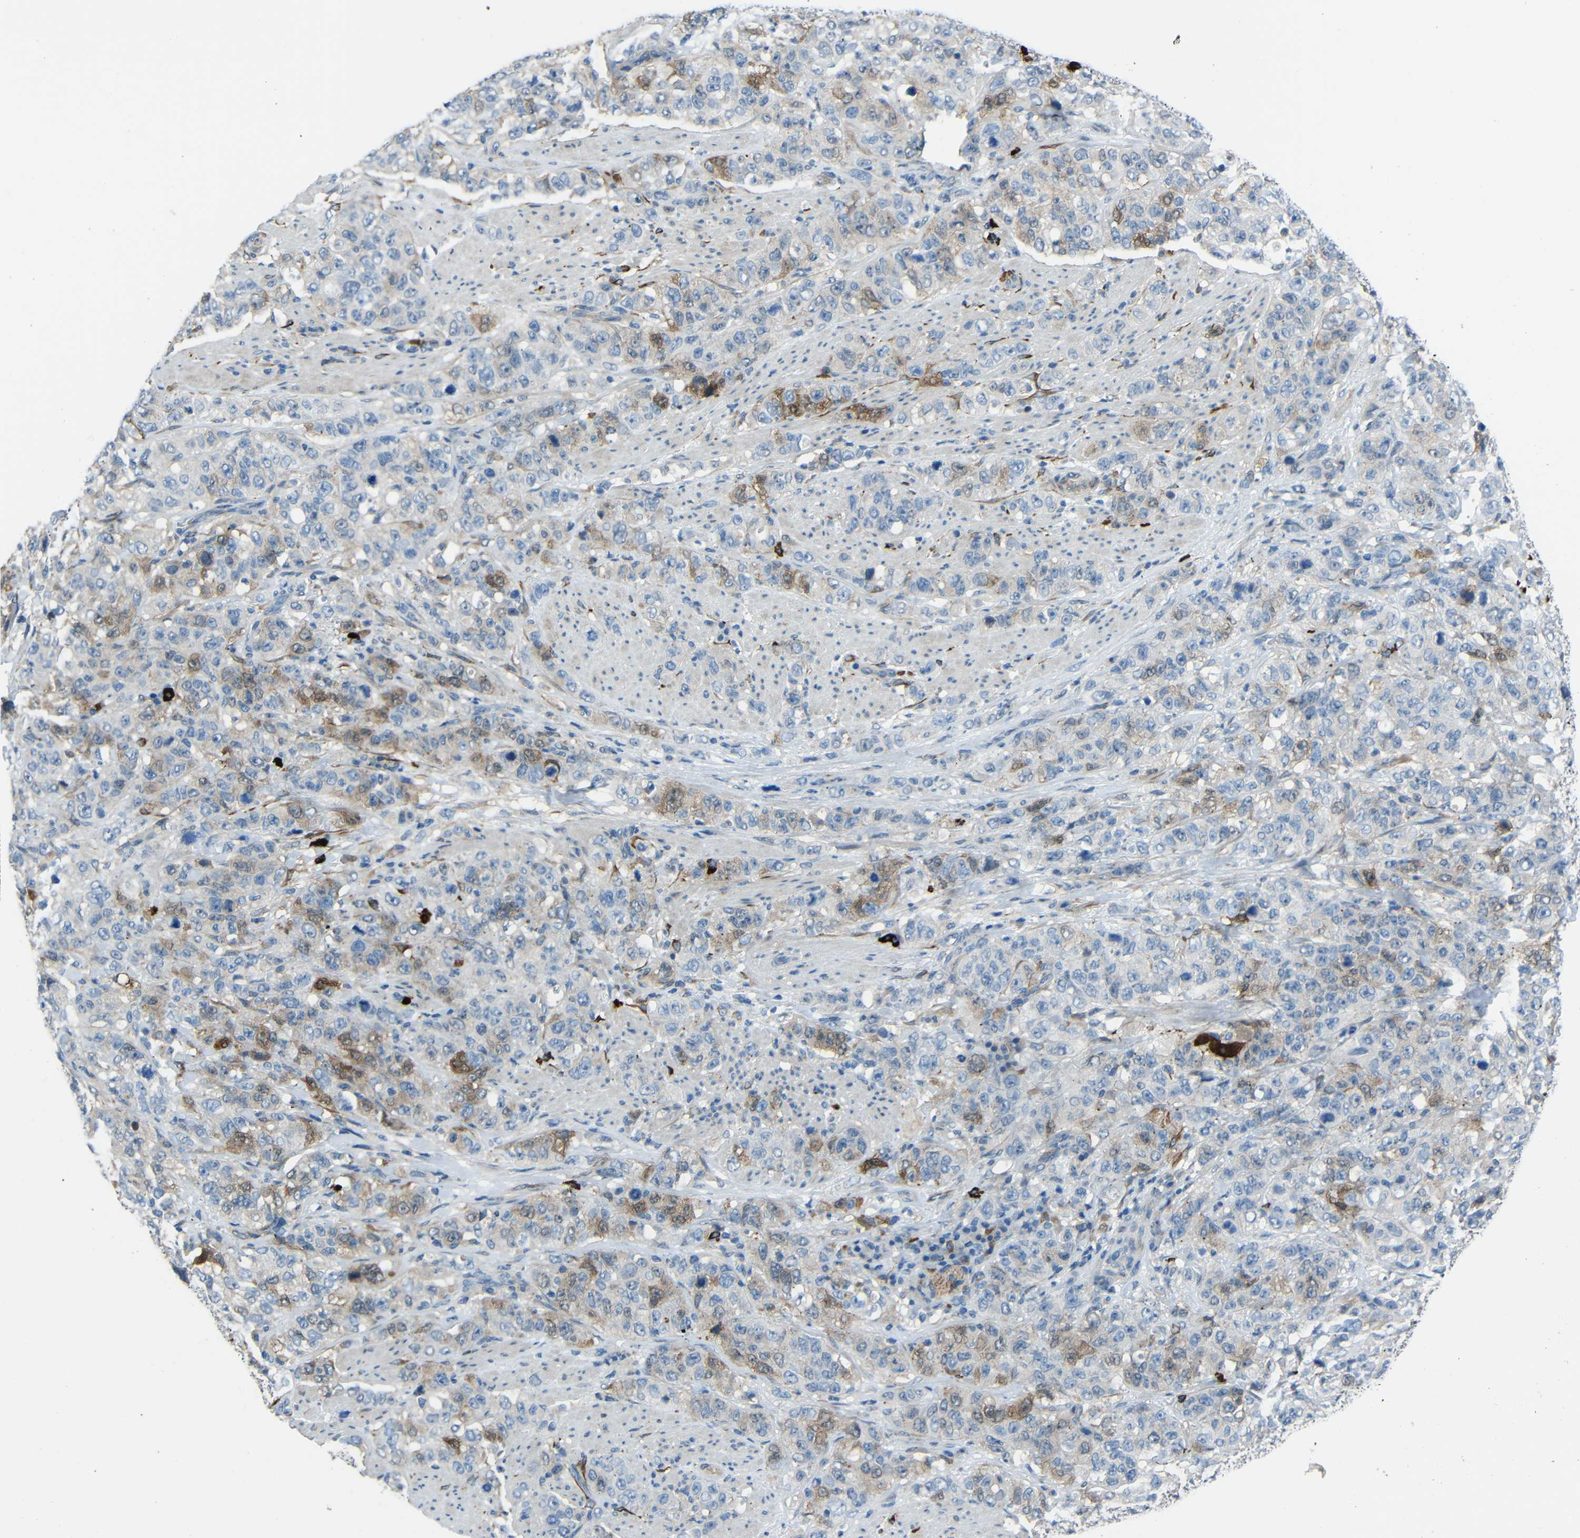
{"staining": {"intensity": "moderate", "quantity": "25%-75%", "location": "cytoplasmic/membranous"}, "tissue": "stomach cancer", "cell_type": "Tumor cells", "image_type": "cancer", "snomed": [{"axis": "morphology", "description": "Adenocarcinoma, NOS"}, {"axis": "topography", "description": "Stomach"}], "caption": "IHC of human stomach cancer (adenocarcinoma) reveals medium levels of moderate cytoplasmic/membranous expression in about 25%-75% of tumor cells. IHC stains the protein of interest in brown and the nuclei are stained blue.", "gene": "DCLK1", "patient": {"sex": "male", "age": 48}}